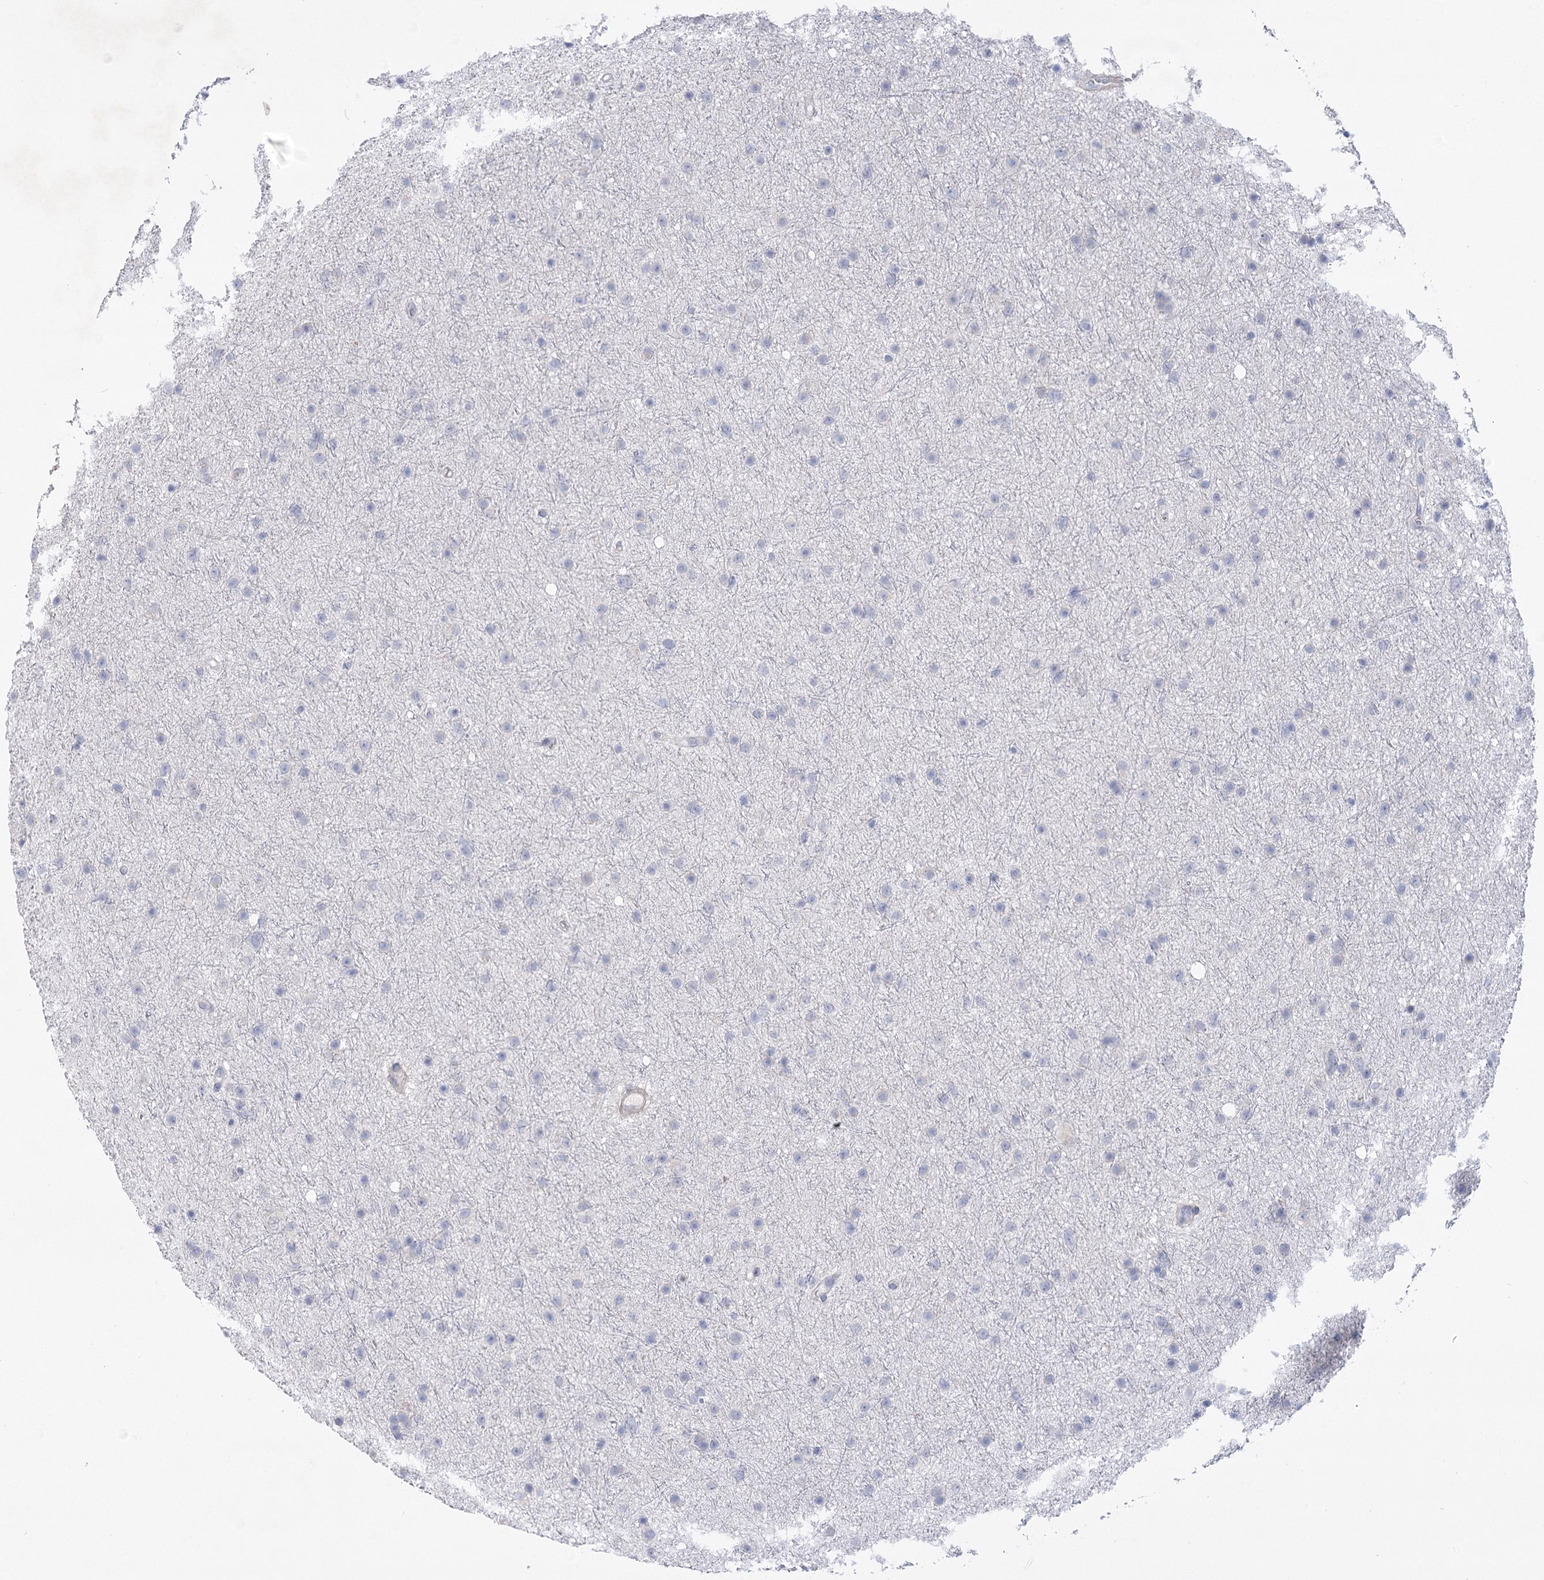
{"staining": {"intensity": "negative", "quantity": "none", "location": "none"}, "tissue": "glioma", "cell_type": "Tumor cells", "image_type": "cancer", "snomed": [{"axis": "morphology", "description": "Glioma, malignant, Low grade"}, {"axis": "topography", "description": "Cerebral cortex"}], "caption": "Protein analysis of malignant glioma (low-grade) shows no significant expression in tumor cells. The staining is performed using DAB brown chromogen with nuclei counter-stained in using hematoxylin.", "gene": "NCKAP5", "patient": {"sex": "female", "age": 39}}